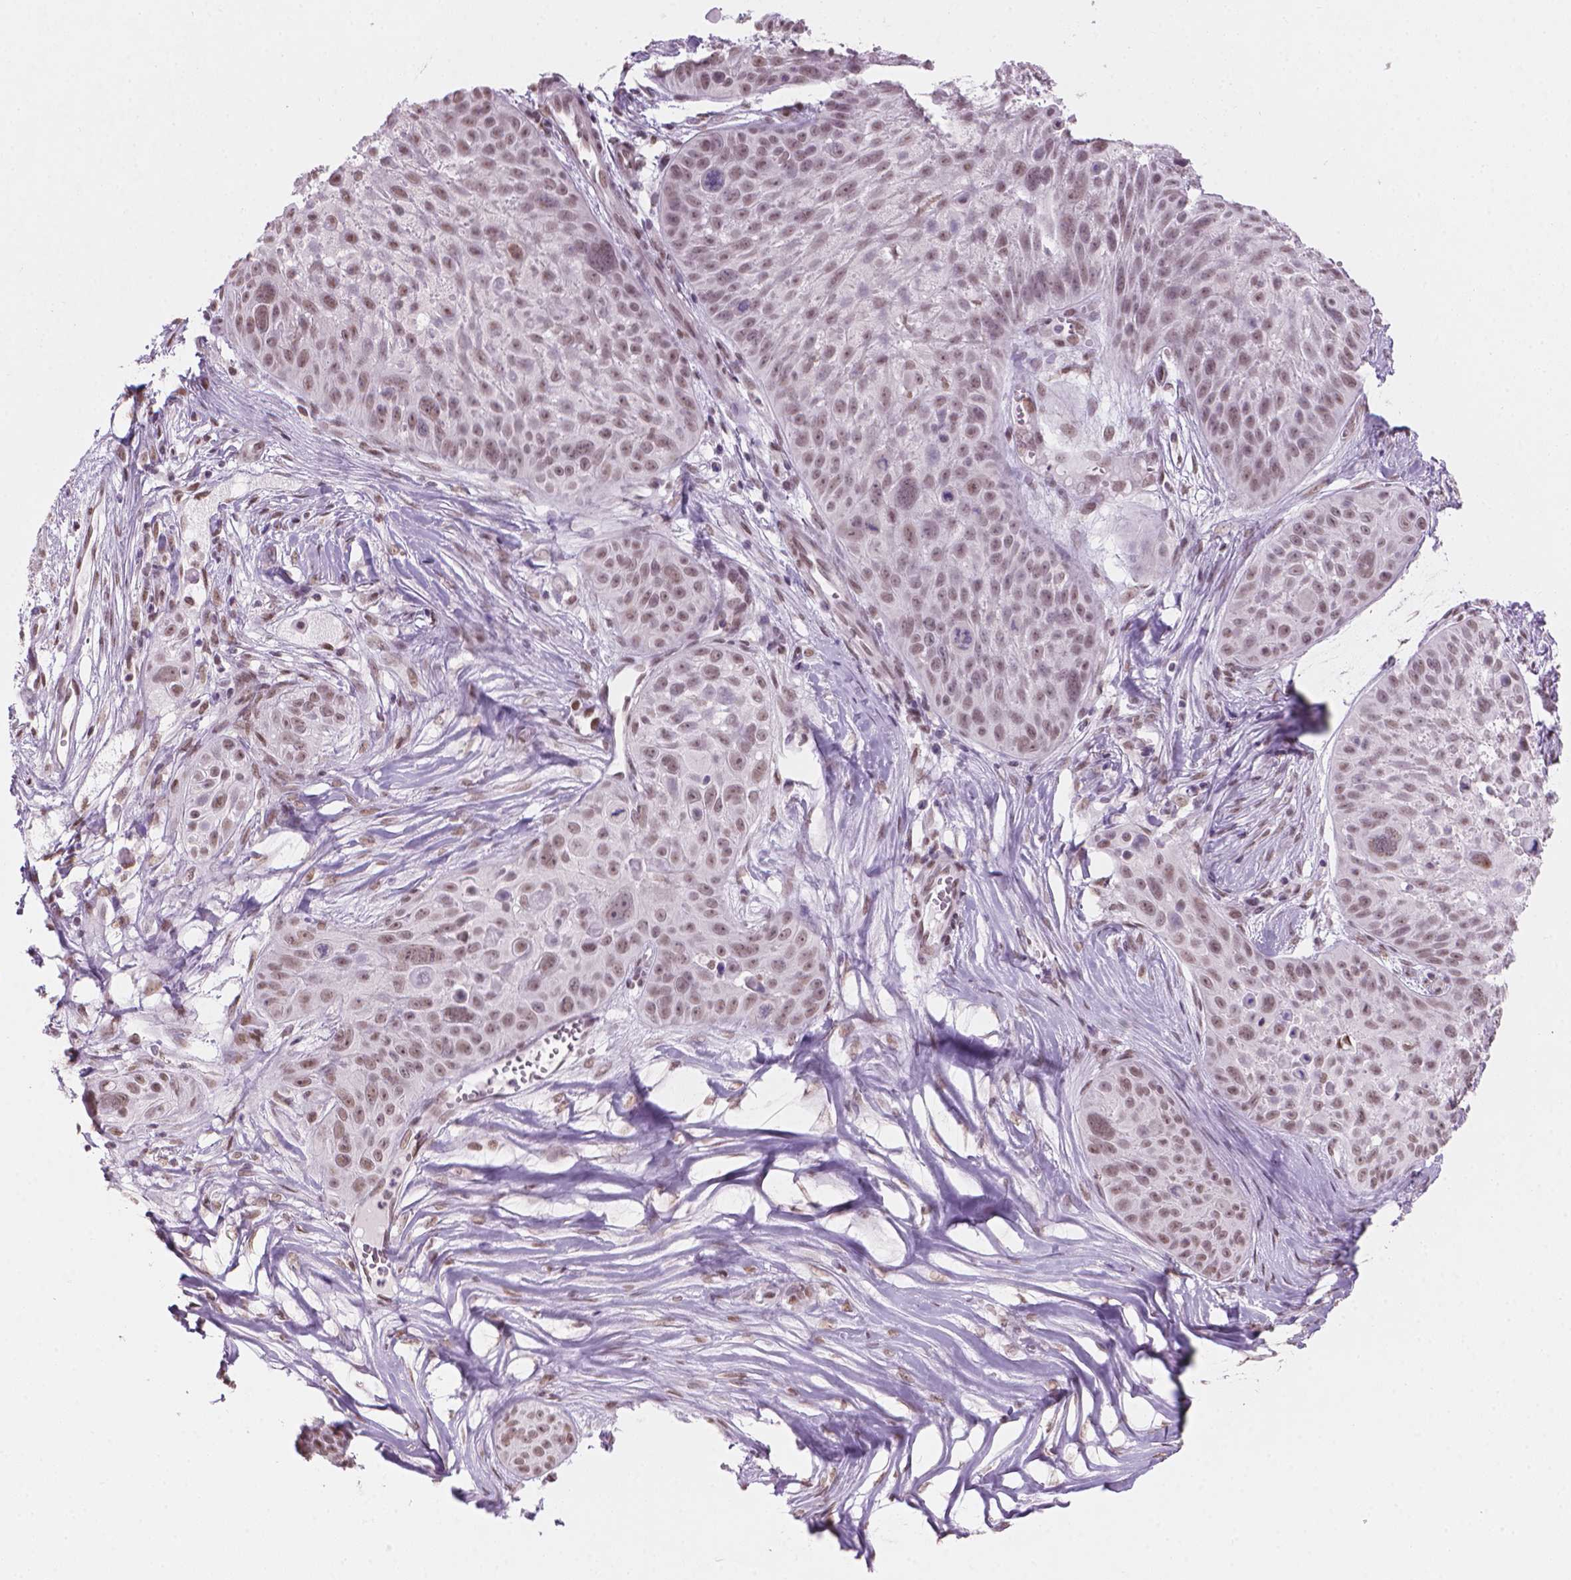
{"staining": {"intensity": "weak", "quantity": ">75%", "location": "nuclear"}, "tissue": "skin cancer", "cell_type": "Tumor cells", "image_type": "cancer", "snomed": [{"axis": "morphology", "description": "Squamous cell carcinoma, NOS"}, {"axis": "topography", "description": "Skin"}, {"axis": "topography", "description": "Anal"}], "caption": "Immunohistochemistry (DAB) staining of human skin cancer displays weak nuclear protein positivity in about >75% of tumor cells.", "gene": "PIAS2", "patient": {"sex": "female", "age": 75}}